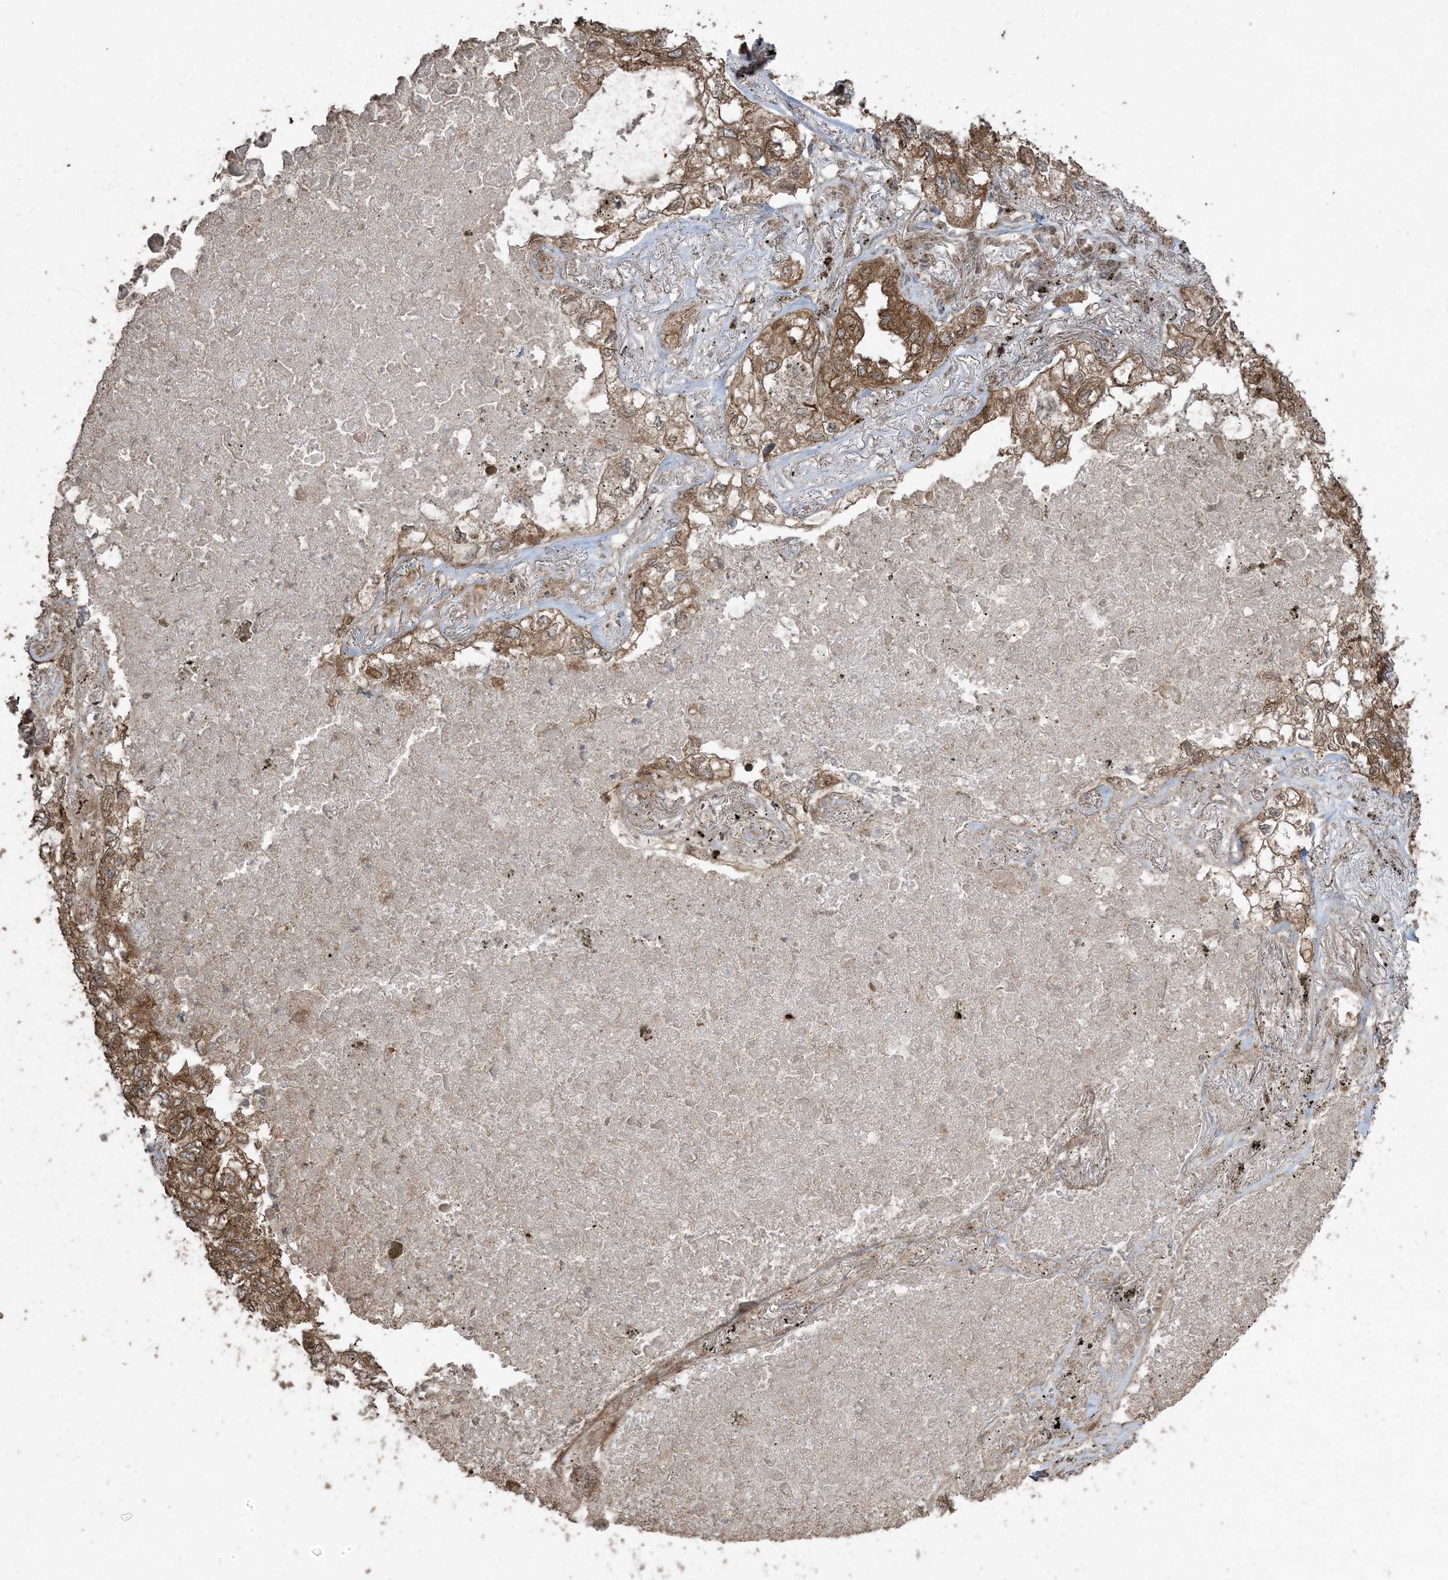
{"staining": {"intensity": "strong", "quantity": ">75%", "location": "cytoplasmic/membranous"}, "tissue": "lung cancer", "cell_type": "Tumor cells", "image_type": "cancer", "snomed": [{"axis": "morphology", "description": "Adenocarcinoma, NOS"}, {"axis": "topography", "description": "Lung"}], "caption": "IHC (DAB (3,3'-diaminobenzidine)) staining of human lung cancer (adenocarcinoma) reveals strong cytoplasmic/membranous protein staining in about >75% of tumor cells.", "gene": "DDX19B", "patient": {"sex": "male", "age": 65}}